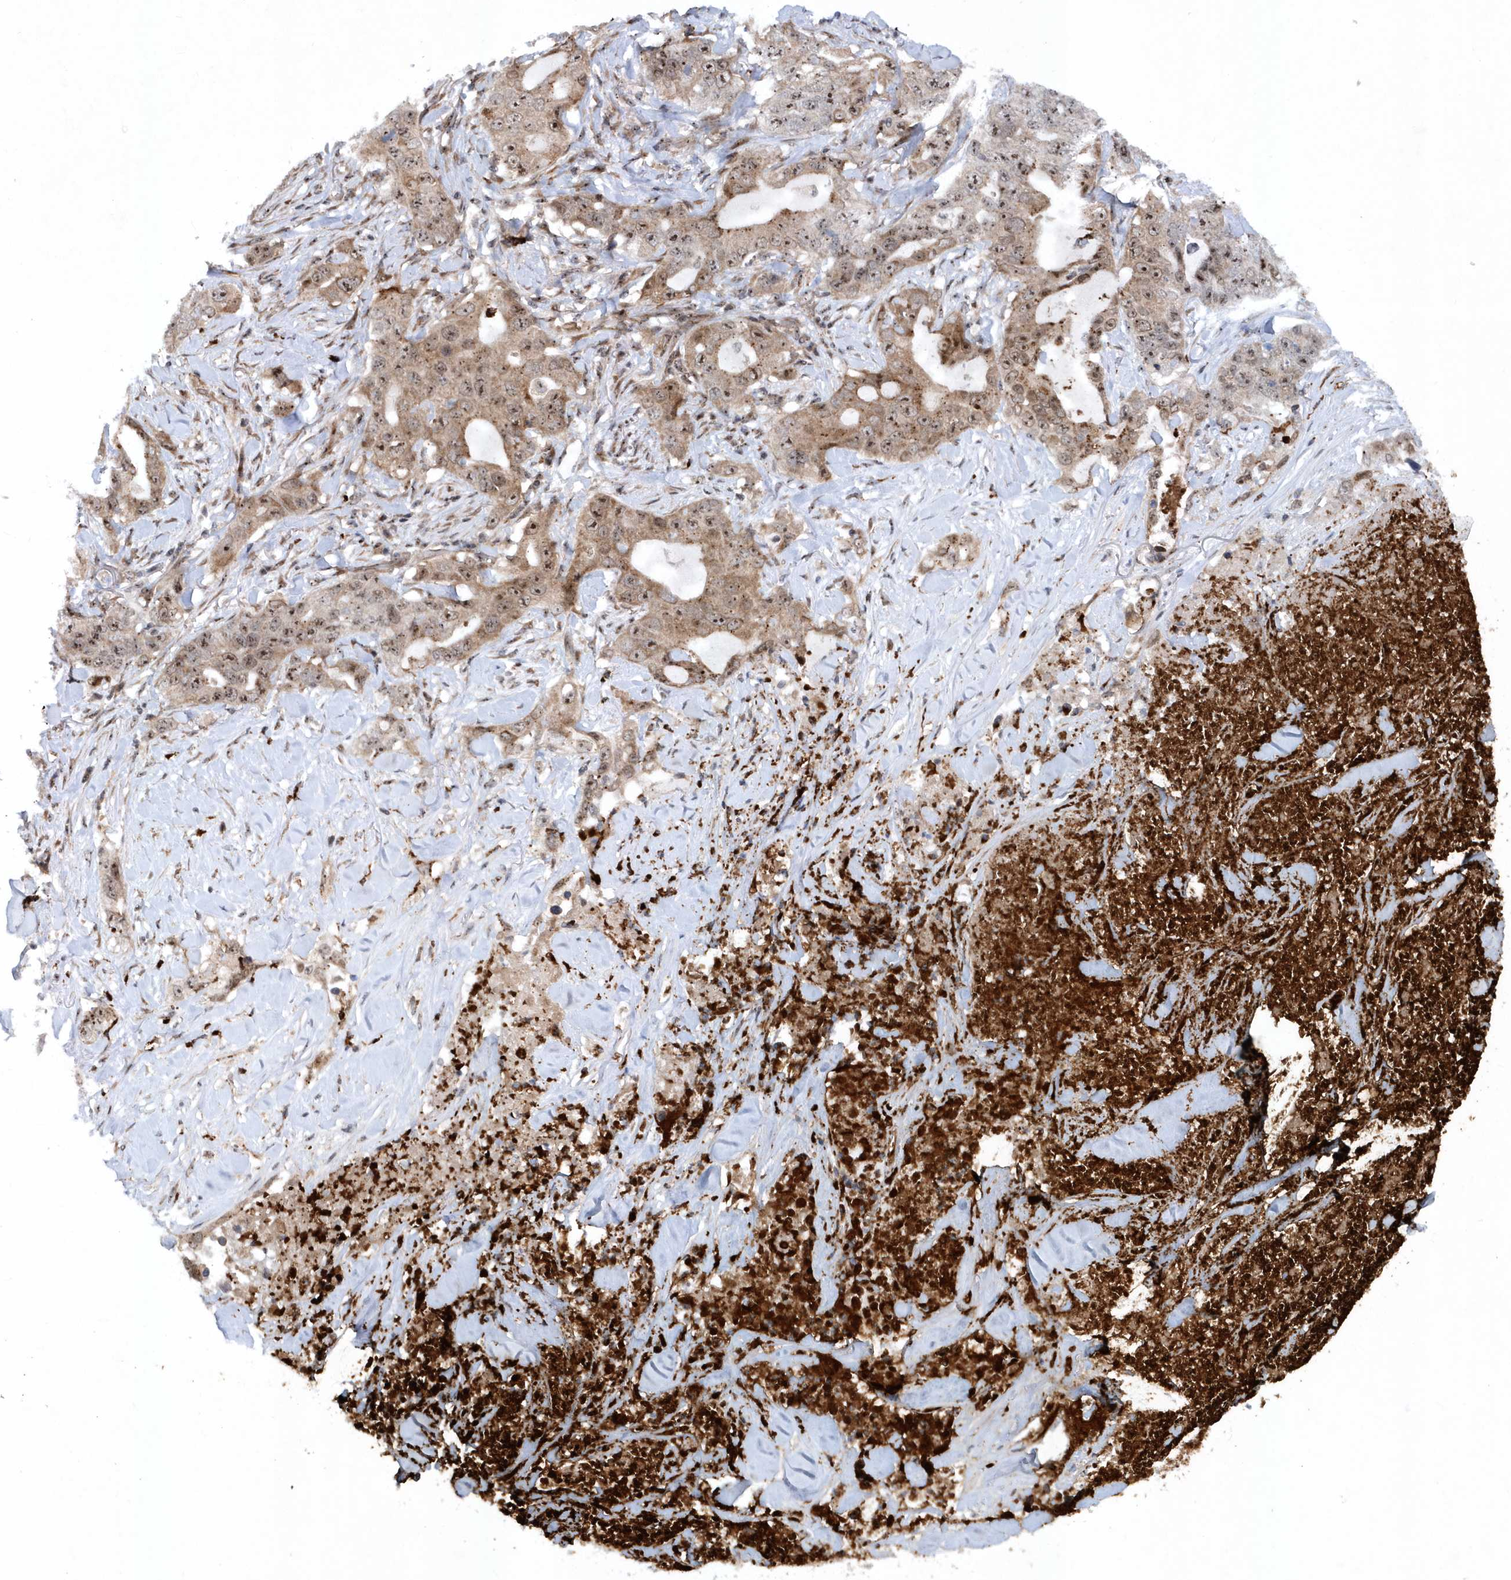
{"staining": {"intensity": "strong", "quantity": "25%-75%", "location": "cytoplasmic/membranous,nuclear"}, "tissue": "lung cancer", "cell_type": "Tumor cells", "image_type": "cancer", "snomed": [{"axis": "morphology", "description": "Adenocarcinoma, NOS"}, {"axis": "topography", "description": "Lung"}], "caption": "Approximately 25%-75% of tumor cells in lung adenocarcinoma show strong cytoplasmic/membranous and nuclear protein staining as visualized by brown immunohistochemical staining.", "gene": "SOWAHB", "patient": {"sex": "female", "age": 51}}